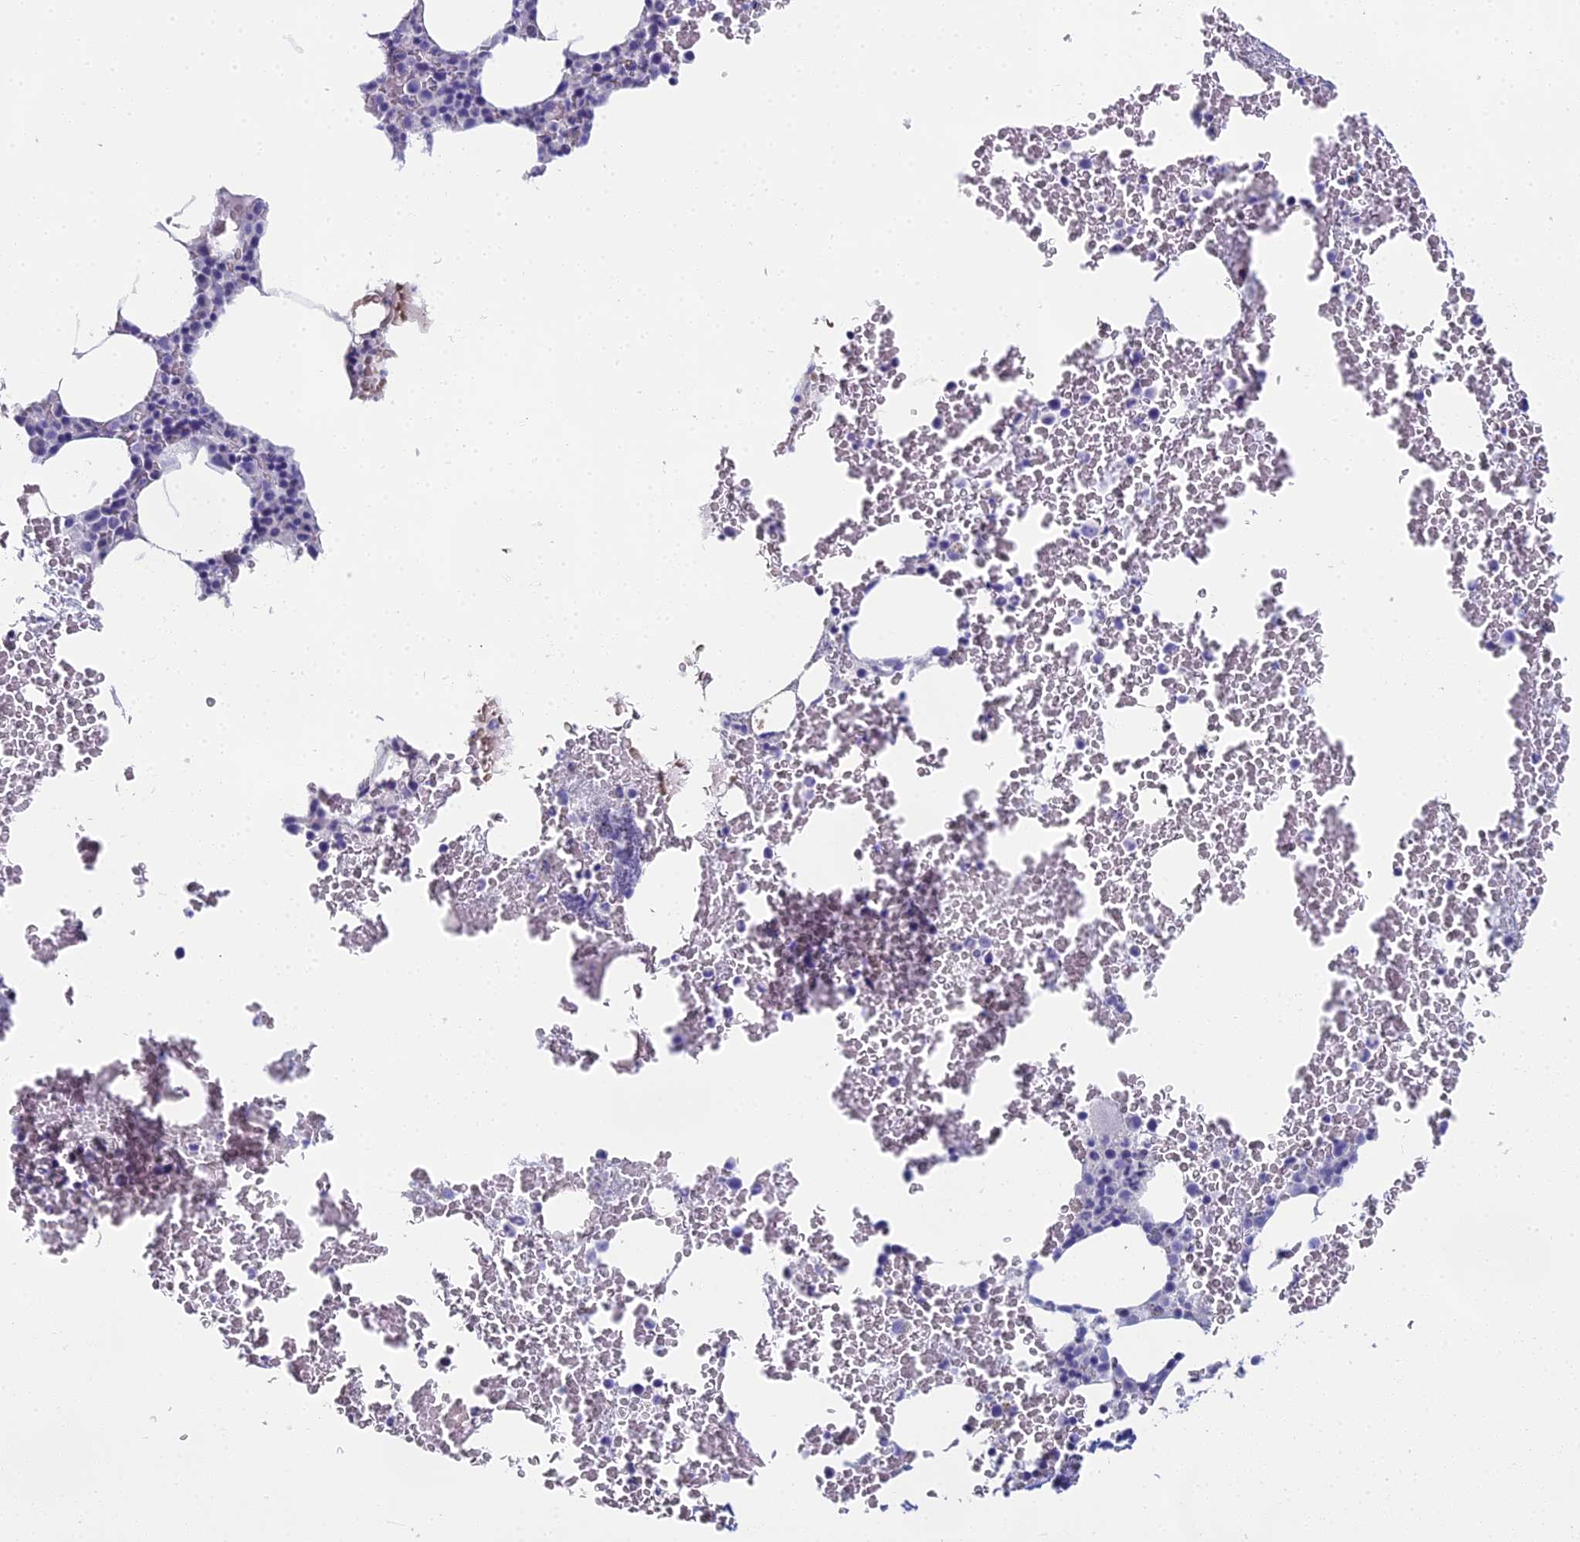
{"staining": {"intensity": "negative", "quantity": "none", "location": "none"}, "tissue": "bone marrow", "cell_type": "Hematopoietic cells", "image_type": "normal", "snomed": [{"axis": "morphology", "description": "Normal tissue, NOS"}, {"axis": "morphology", "description": "Inflammation, NOS"}, {"axis": "topography", "description": "Bone marrow"}], "caption": "A high-resolution image shows immunohistochemistry (IHC) staining of unremarkable bone marrow, which reveals no significant expression in hematopoietic cells.", "gene": "UNC80", "patient": {"sex": "female", "age": 78}}